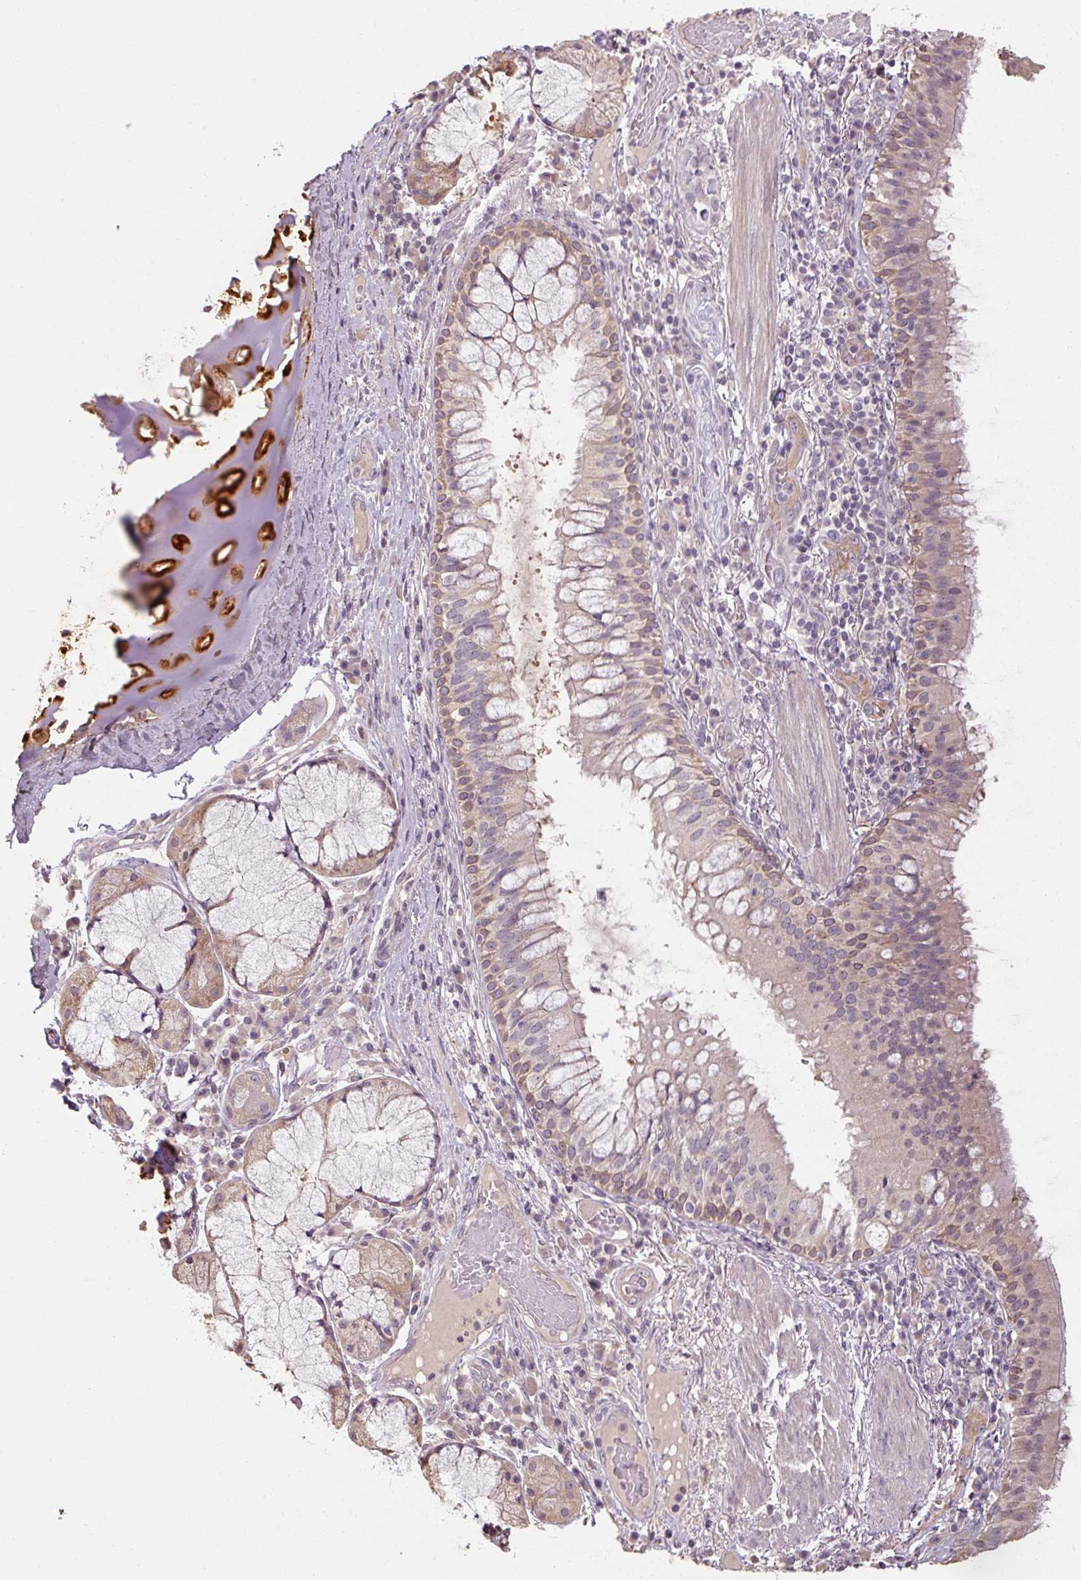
{"staining": {"intensity": "weak", "quantity": "<25%", "location": "cytoplasmic/membranous"}, "tissue": "bronchus", "cell_type": "Respiratory epithelial cells", "image_type": "normal", "snomed": [{"axis": "morphology", "description": "Normal tissue, NOS"}, {"axis": "topography", "description": "Cartilage tissue"}, {"axis": "topography", "description": "Bronchus"}], "caption": "Immunohistochemistry (IHC) image of normal human bronchus stained for a protein (brown), which displays no staining in respiratory epithelial cells.", "gene": "CFAP65", "patient": {"sex": "male", "age": 56}}